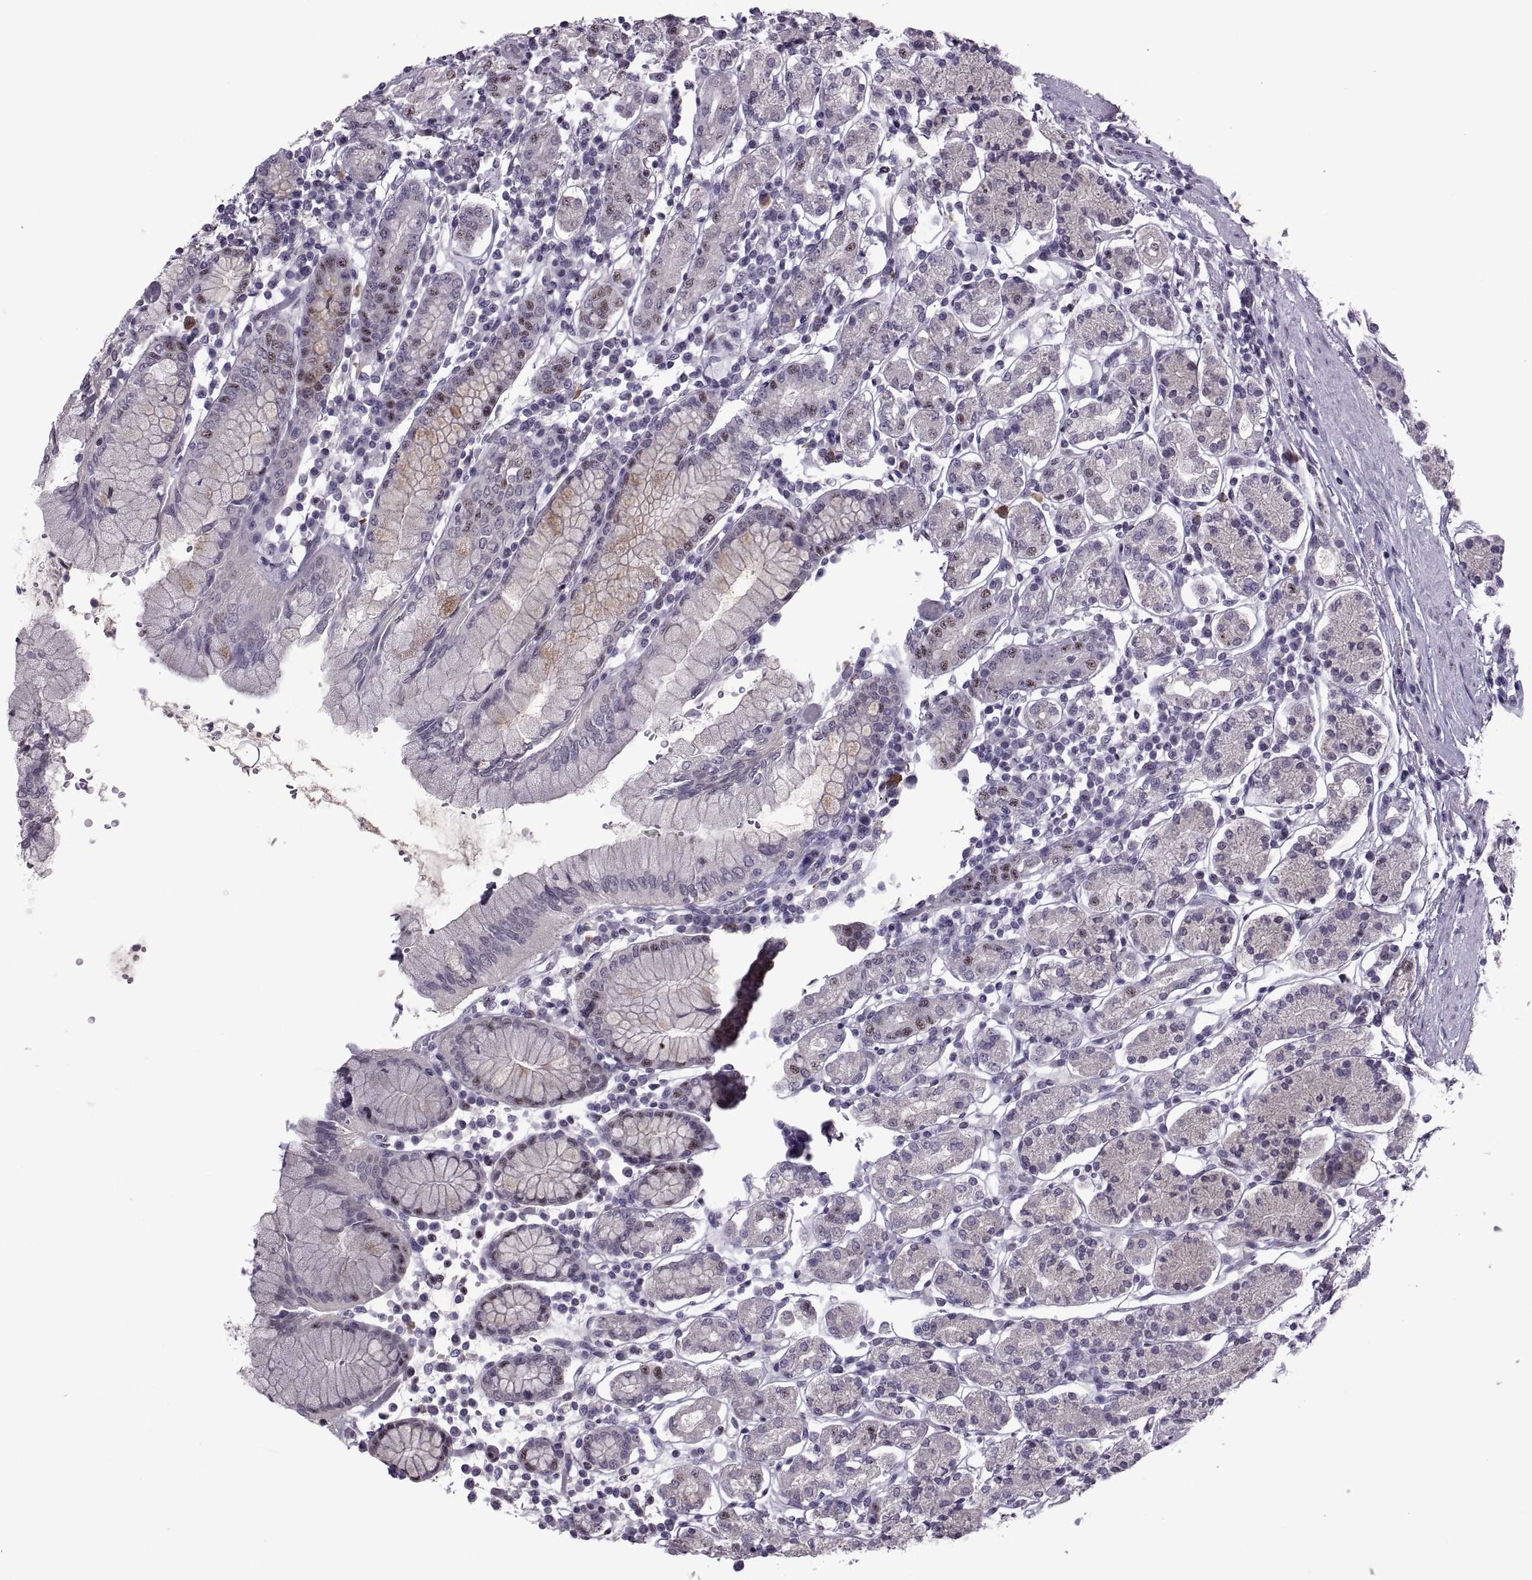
{"staining": {"intensity": "negative", "quantity": "none", "location": "none"}, "tissue": "stomach", "cell_type": "Glandular cells", "image_type": "normal", "snomed": [{"axis": "morphology", "description": "Normal tissue, NOS"}, {"axis": "topography", "description": "Stomach, upper"}, {"axis": "topography", "description": "Stomach"}], "caption": "This is an IHC photomicrograph of benign human stomach. There is no expression in glandular cells.", "gene": "MAGEA4", "patient": {"sex": "male", "age": 62}}